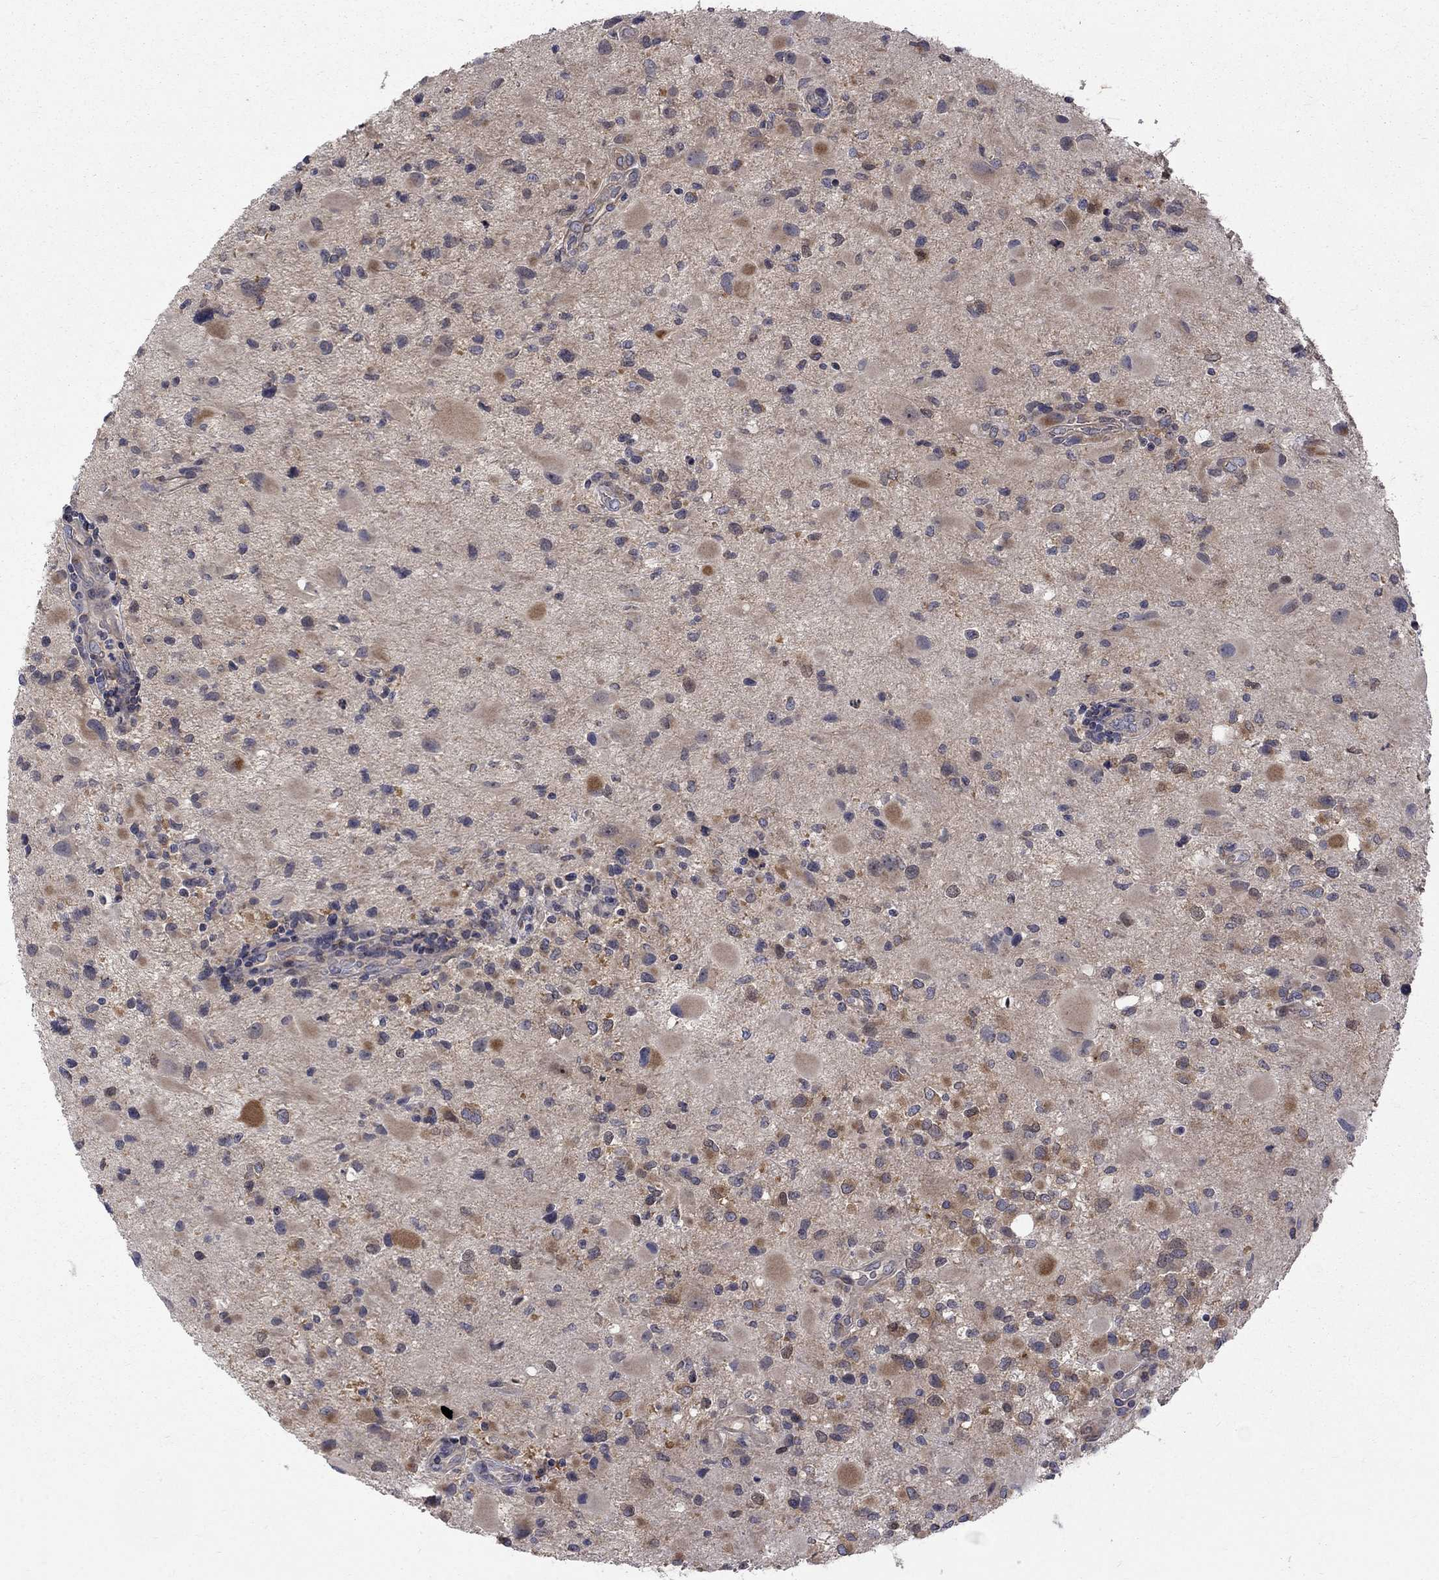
{"staining": {"intensity": "moderate", "quantity": "25%-75%", "location": "cytoplasmic/membranous"}, "tissue": "glioma", "cell_type": "Tumor cells", "image_type": "cancer", "snomed": [{"axis": "morphology", "description": "Glioma, malignant, Low grade"}, {"axis": "topography", "description": "Brain"}], "caption": "Immunohistochemical staining of malignant glioma (low-grade) reveals medium levels of moderate cytoplasmic/membranous staining in about 25%-75% of tumor cells.", "gene": "SH2B1", "patient": {"sex": "female", "age": 32}}